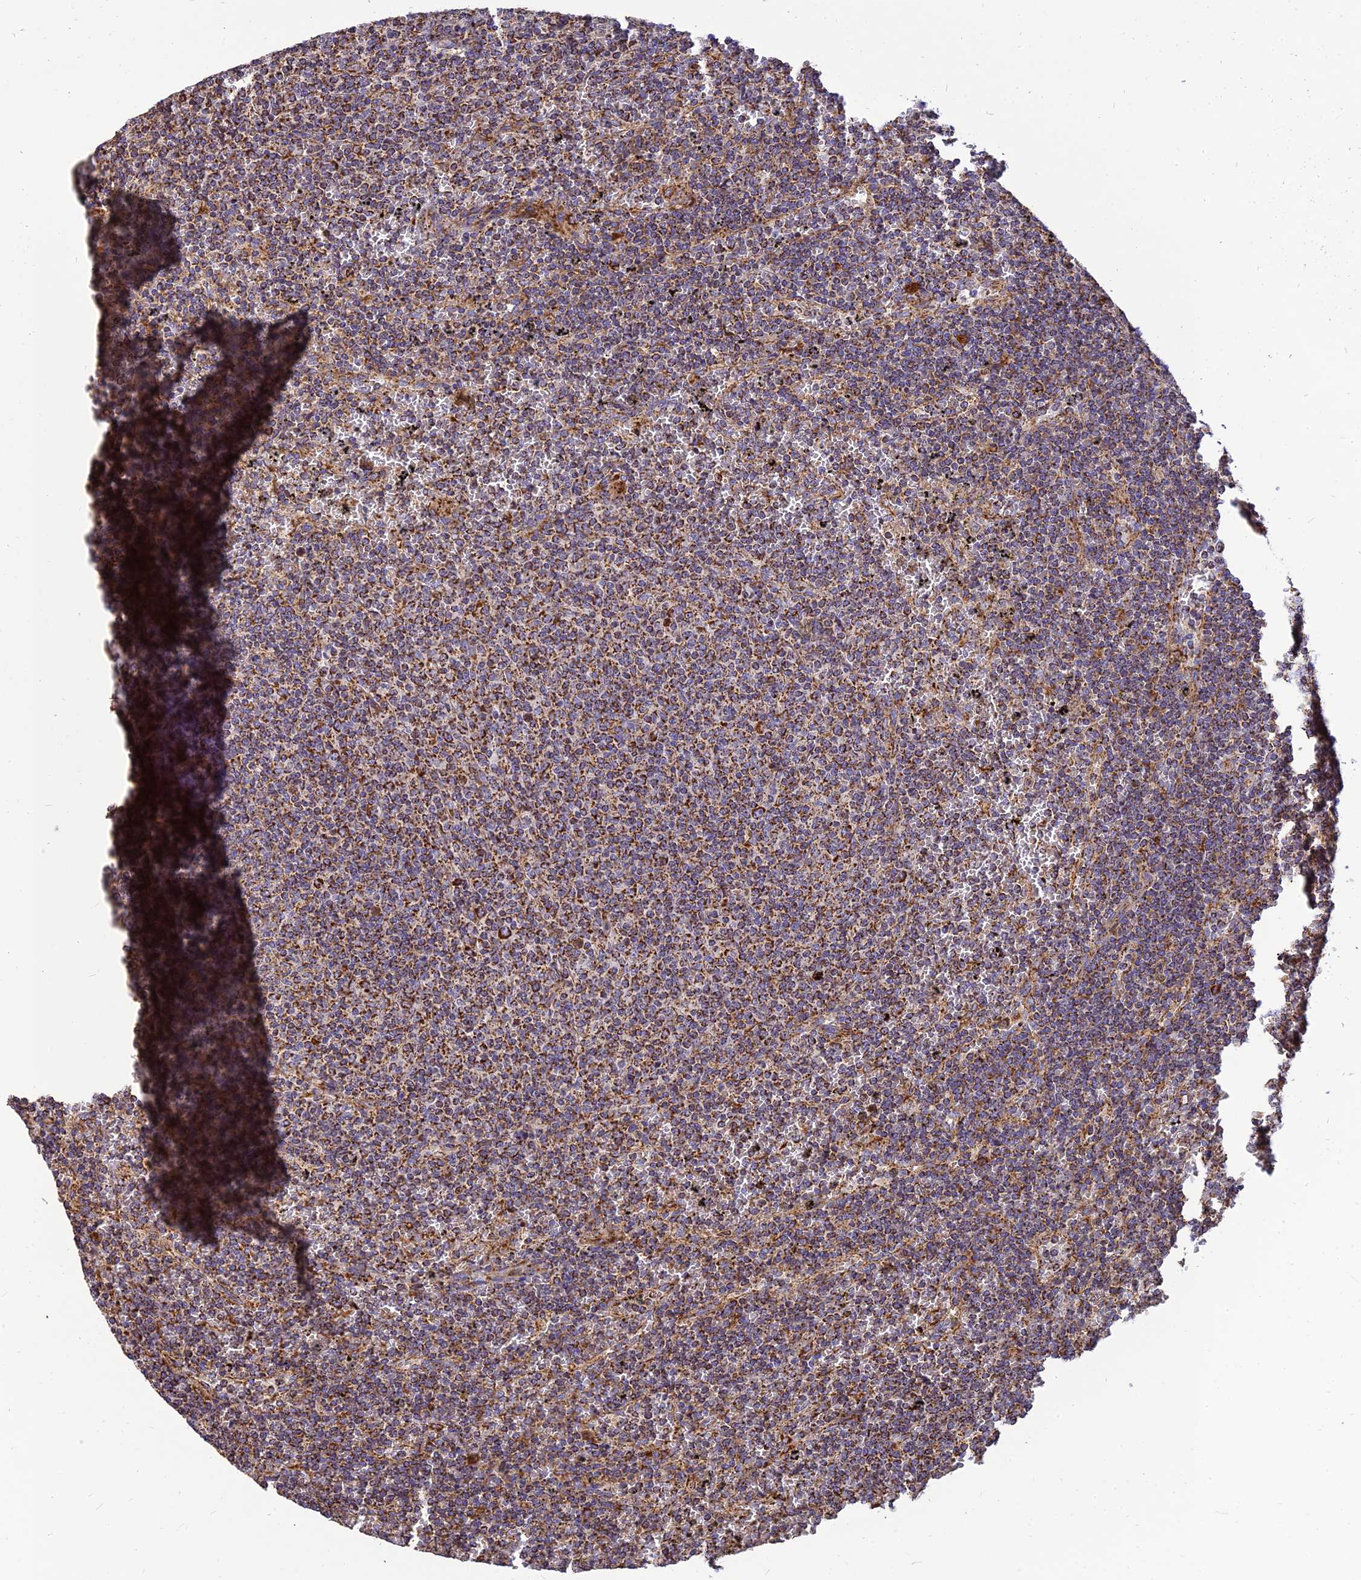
{"staining": {"intensity": "strong", "quantity": ">75%", "location": "cytoplasmic/membranous"}, "tissue": "lymphoma", "cell_type": "Tumor cells", "image_type": "cancer", "snomed": [{"axis": "morphology", "description": "Malignant lymphoma, non-Hodgkin's type, Low grade"}, {"axis": "topography", "description": "Spleen"}], "caption": "Malignant lymphoma, non-Hodgkin's type (low-grade) was stained to show a protein in brown. There is high levels of strong cytoplasmic/membranous positivity in approximately >75% of tumor cells. Nuclei are stained in blue.", "gene": "THUMPD2", "patient": {"sex": "female", "age": 50}}